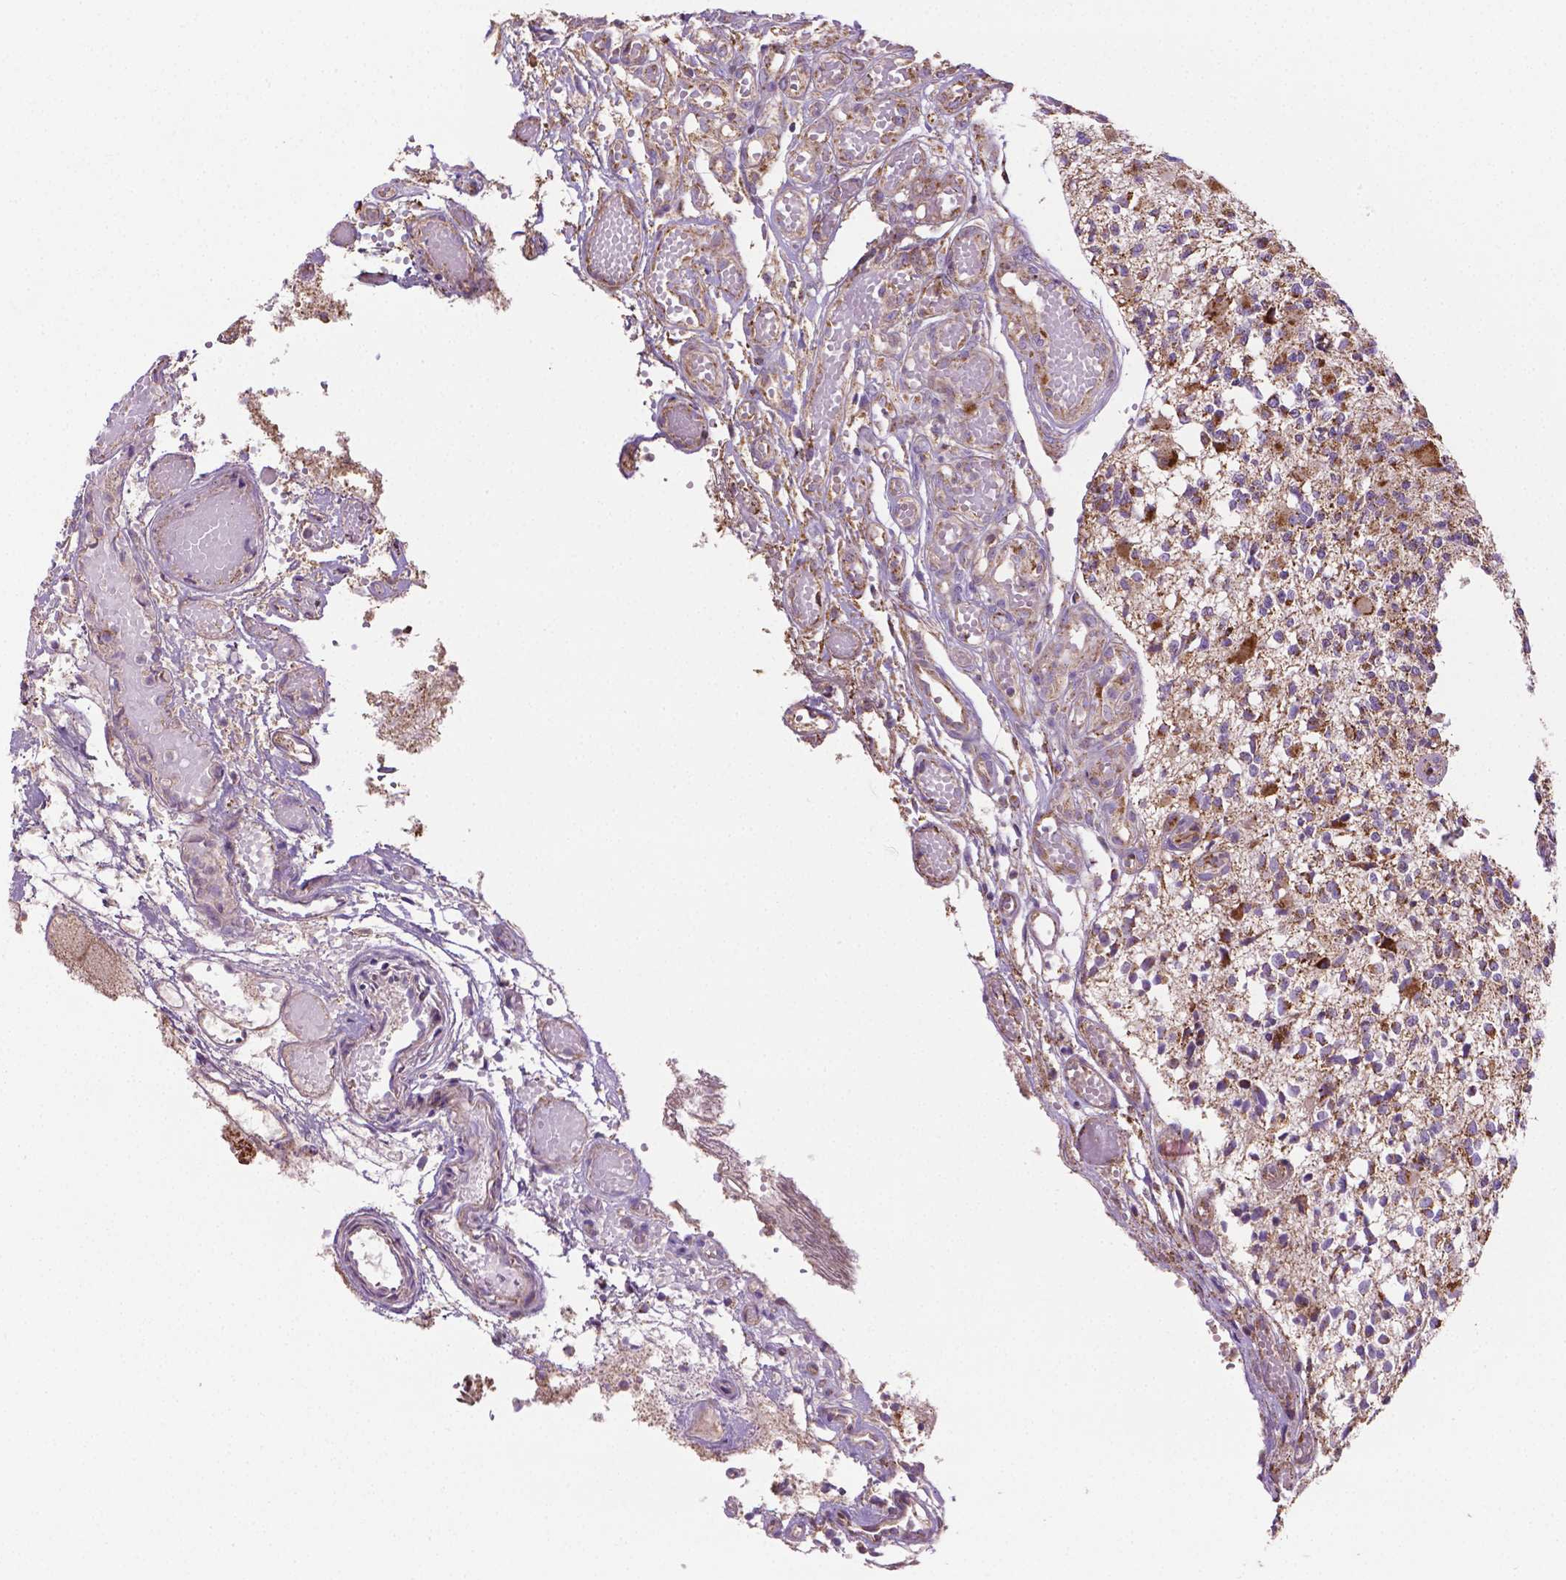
{"staining": {"intensity": "strong", "quantity": ">75%", "location": "cytoplasmic/membranous"}, "tissue": "glioma", "cell_type": "Tumor cells", "image_type": "cancer", "snomed": [{"axis": "morphology", "description": "Glioma, malignant, High grade"}, {"axis": "topography", "description": "Brain"}], "caption": "Protein expression analysis of human glioma reveals strong cytoplasmic/membranous expression in approximately >75% of tumor cells.", "gene": "PIBF1", "patient": {"sex": "female", "age": 63}}